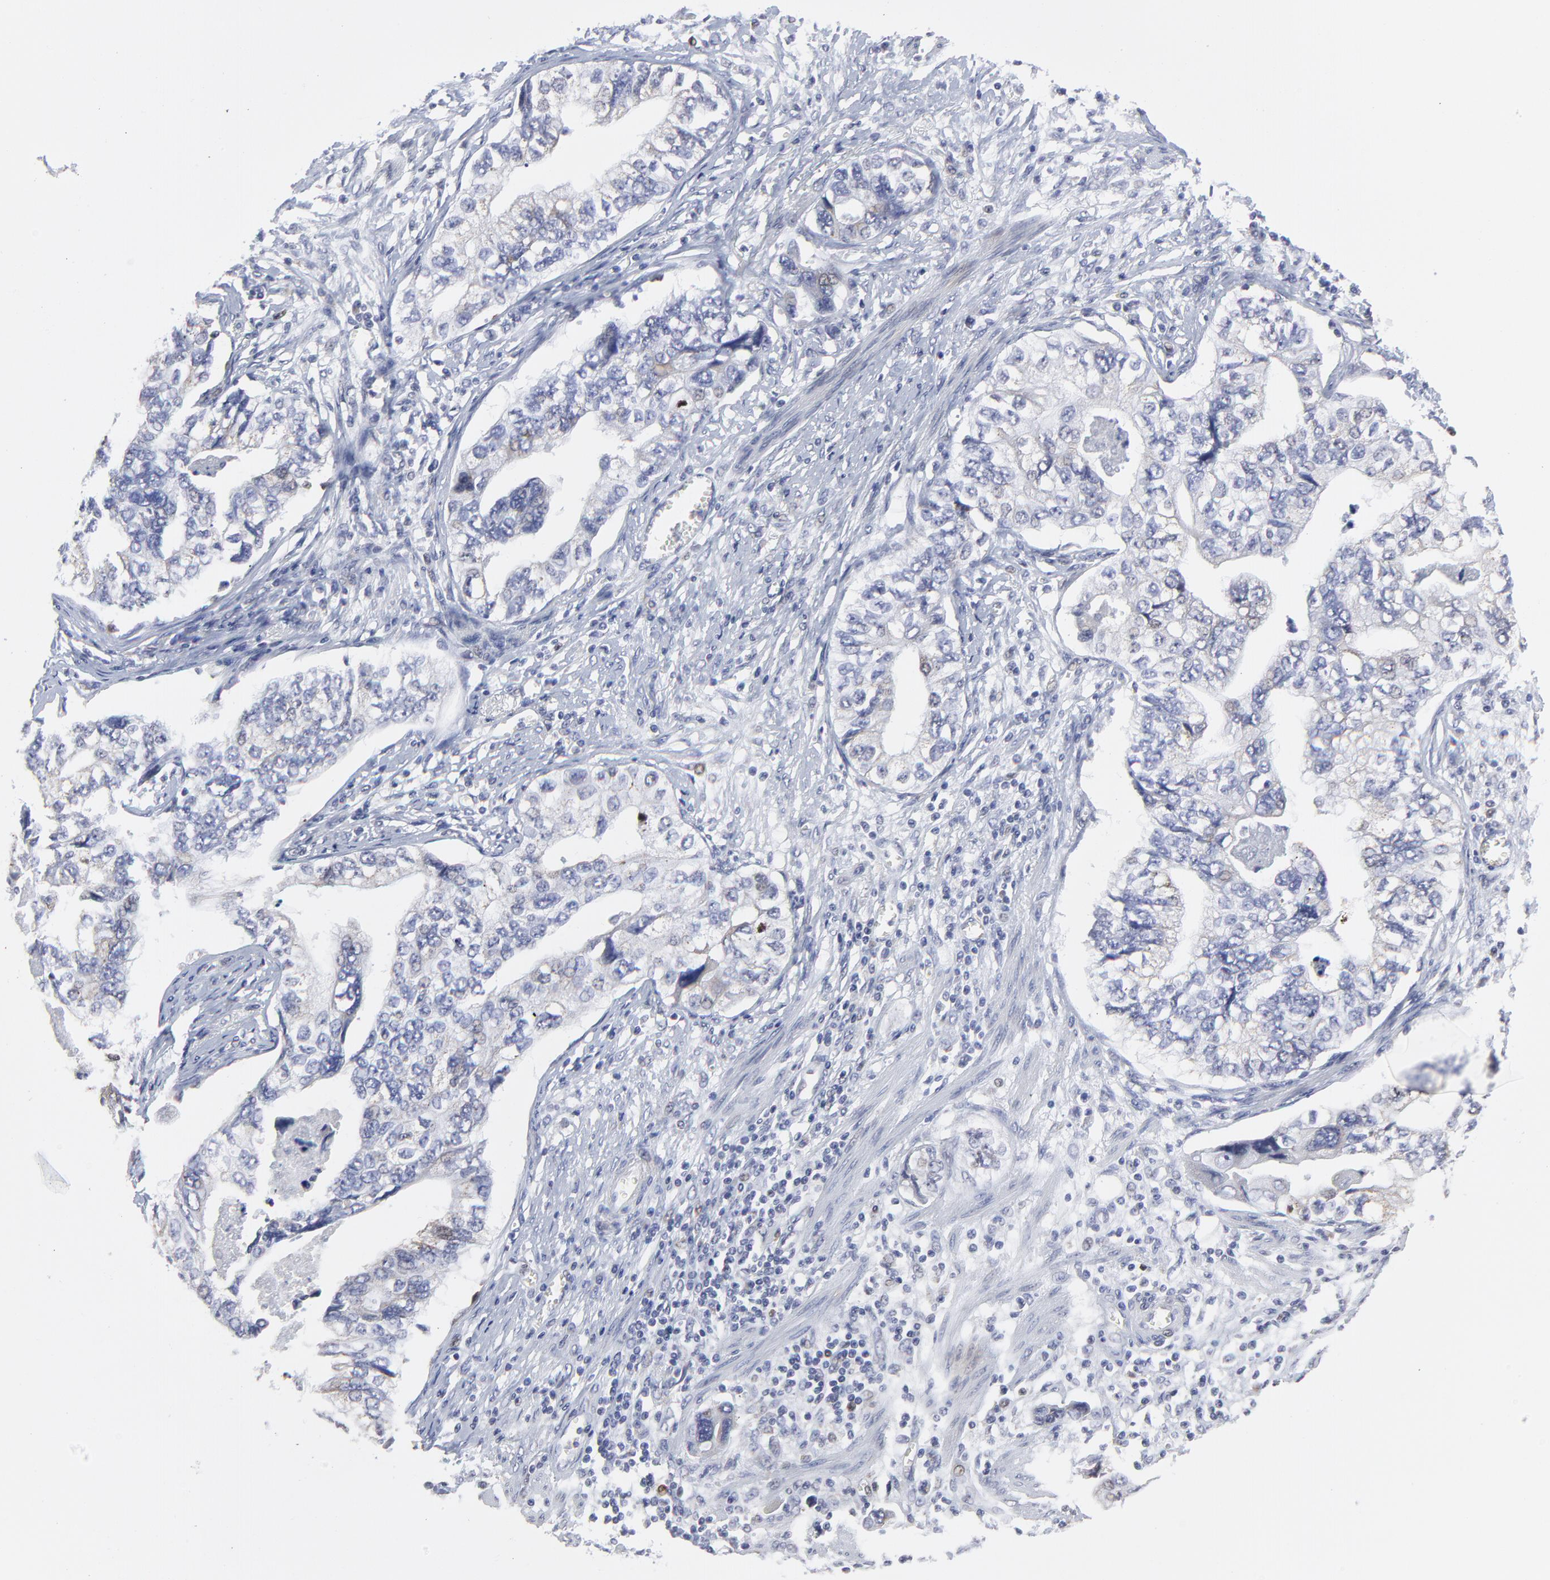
{"staining": {"intensity": "negative", "quantity": "none", "location": "none"}, "tissue": "stomach cancer", "cell_type": "Tumor cells", "image_type": "cancer", "snomed": [{"axis": "morphology", "description": "Adenocarcinoma, NOS"}, {"axis": "topography", "description": "Pancreas"}, {"axis": "topography", "description": "Stomach, upper"}], "caption": "IHC photomicrograph of human stomach adenocarcinoma stained for a protein (brown), which reveals no positivity in tumor cells.", "gene": "NCAPH", "patient": {"sex": "male", "age": 77}}